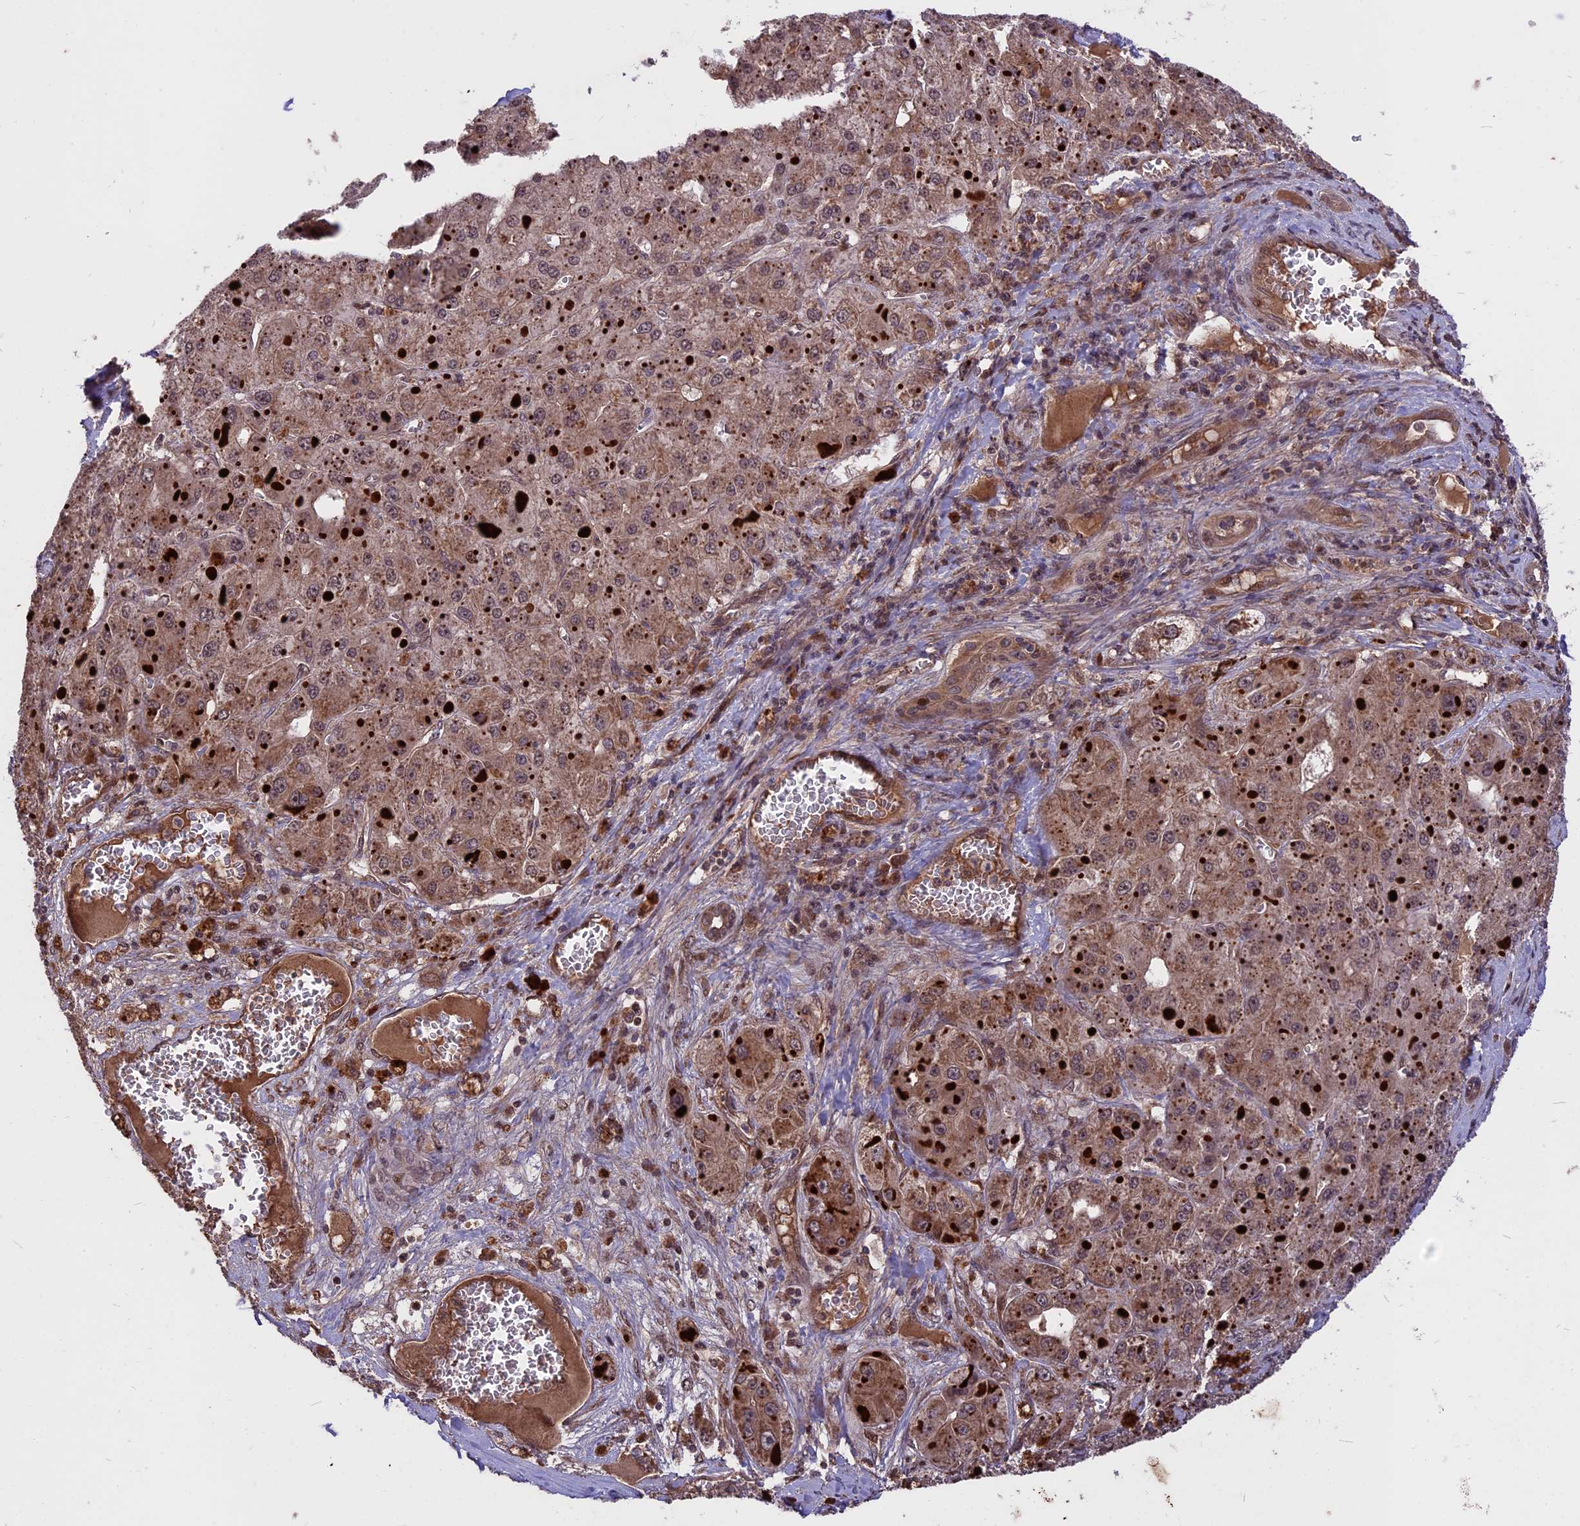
{"staining": {"intensity": "moderate", "quantity": ">75%", "location": "cytoplasmic/membranous"}, "tissue": "liver cancer", "cell_type": "Tumor cells", "image_type": "cancer", "snomed": [{"axis": "morphology", "description": "Carcinoma, Hepatocellular, NOS"}, {"axis": "topography", "description": "Liver"}], "caption": "Tumor cells display medium levels of moderate cytoplasmic/membranous expression in about >75% of cells in human liver cancer.", "gene": "ZNF598", "patient": {"sex": "female", "age": 73}}